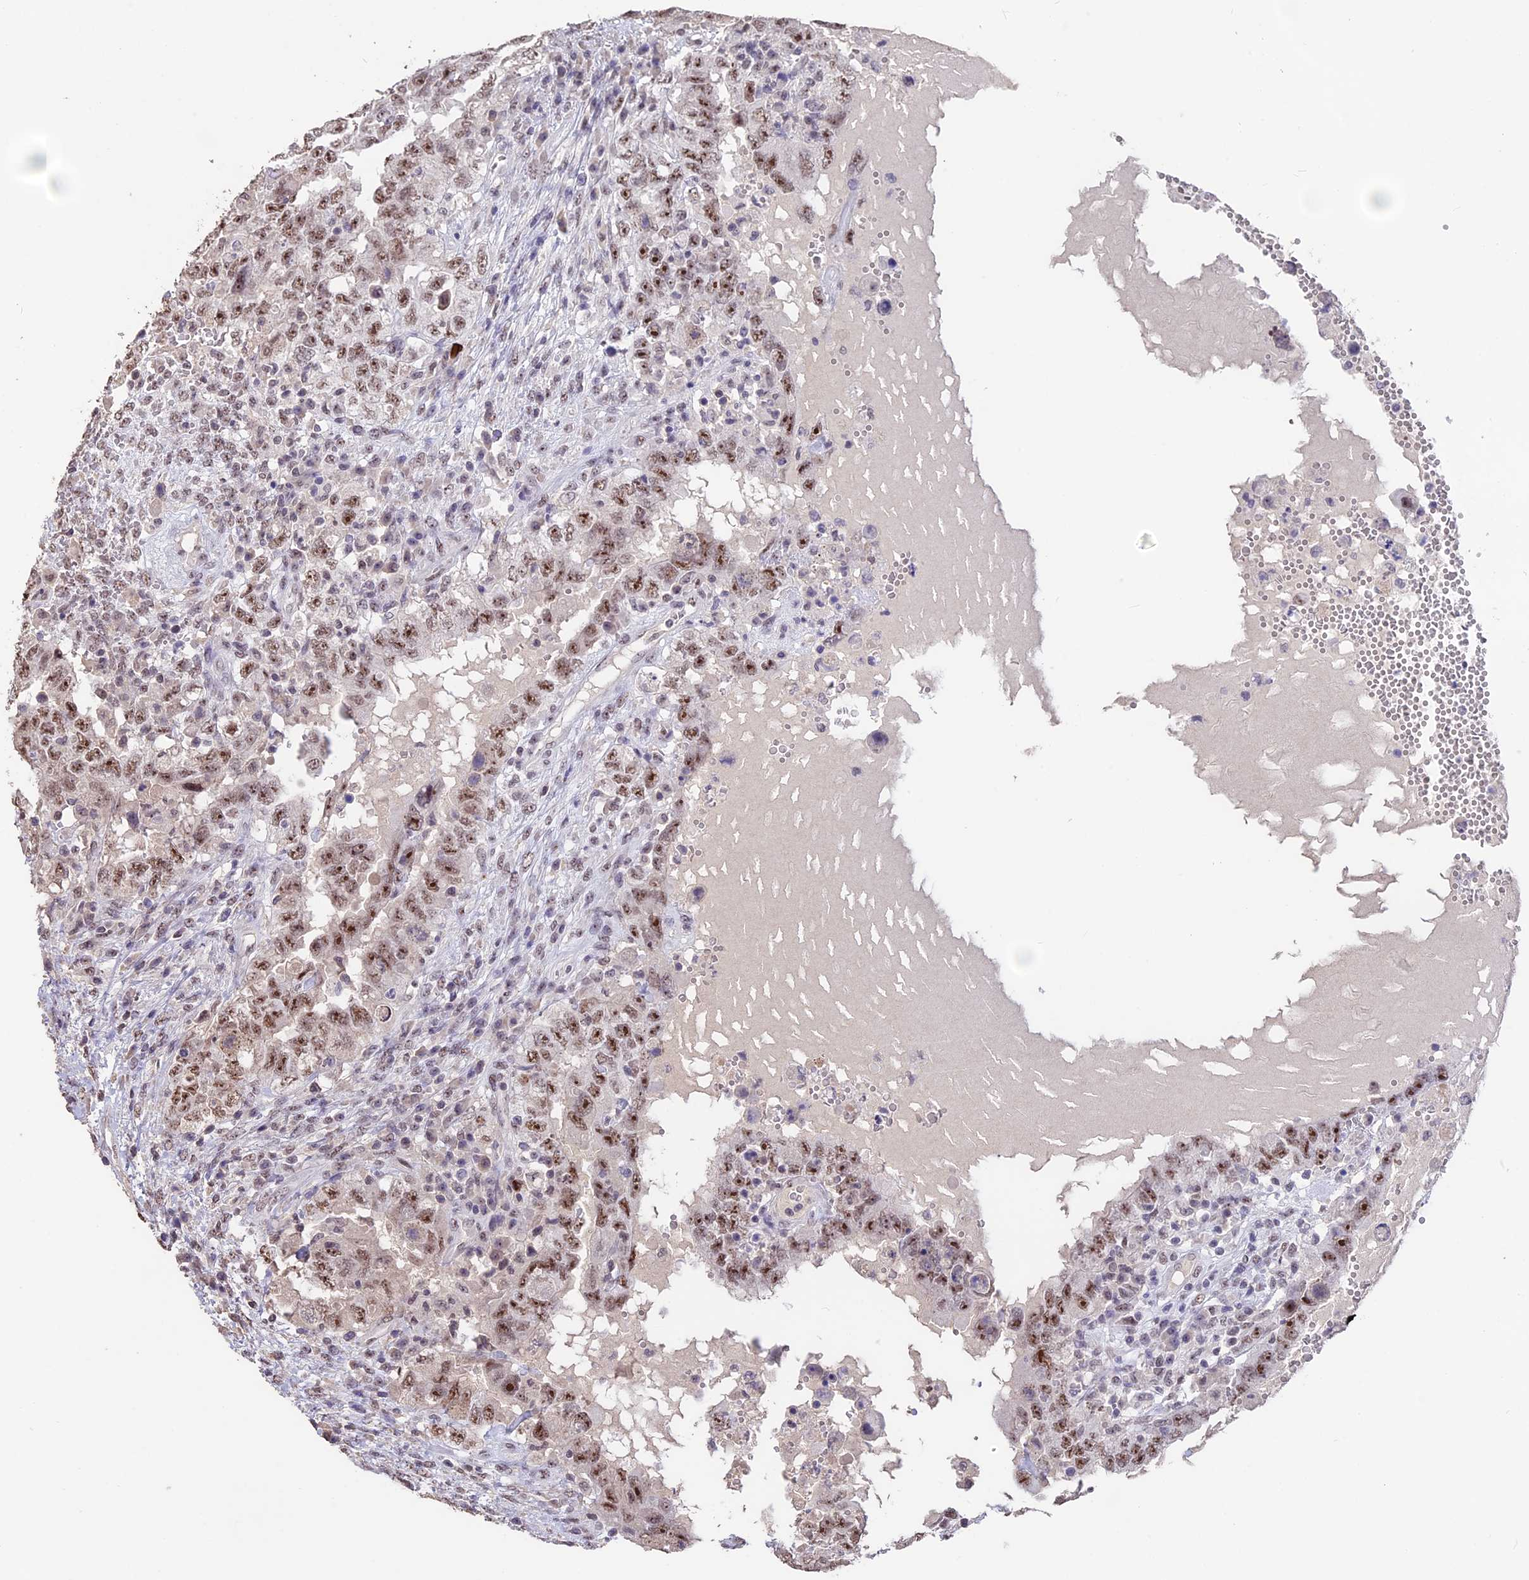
{"staining": {"intensity": "moderate", "quantity": ">75%", "location": "nuclear"}, "tissue": "testis cancer", "cell_type": "Tumor cells", "image_type": "cancer", "snomed": [{"axis": "morphology", "description": "Carcinoma, Embryonal, NOS"}, {"axis": "topography", "description": "Testis"}], "caption": "IHC (DAB (3,3'-diaminobenzidine)) staining of embryonal carcinoma (testis) displays moderate nuclear protein expression in approximately >75% of tumor cells.", "gene": "SETD2", "patient": {"sex": "male", "age": 26}}